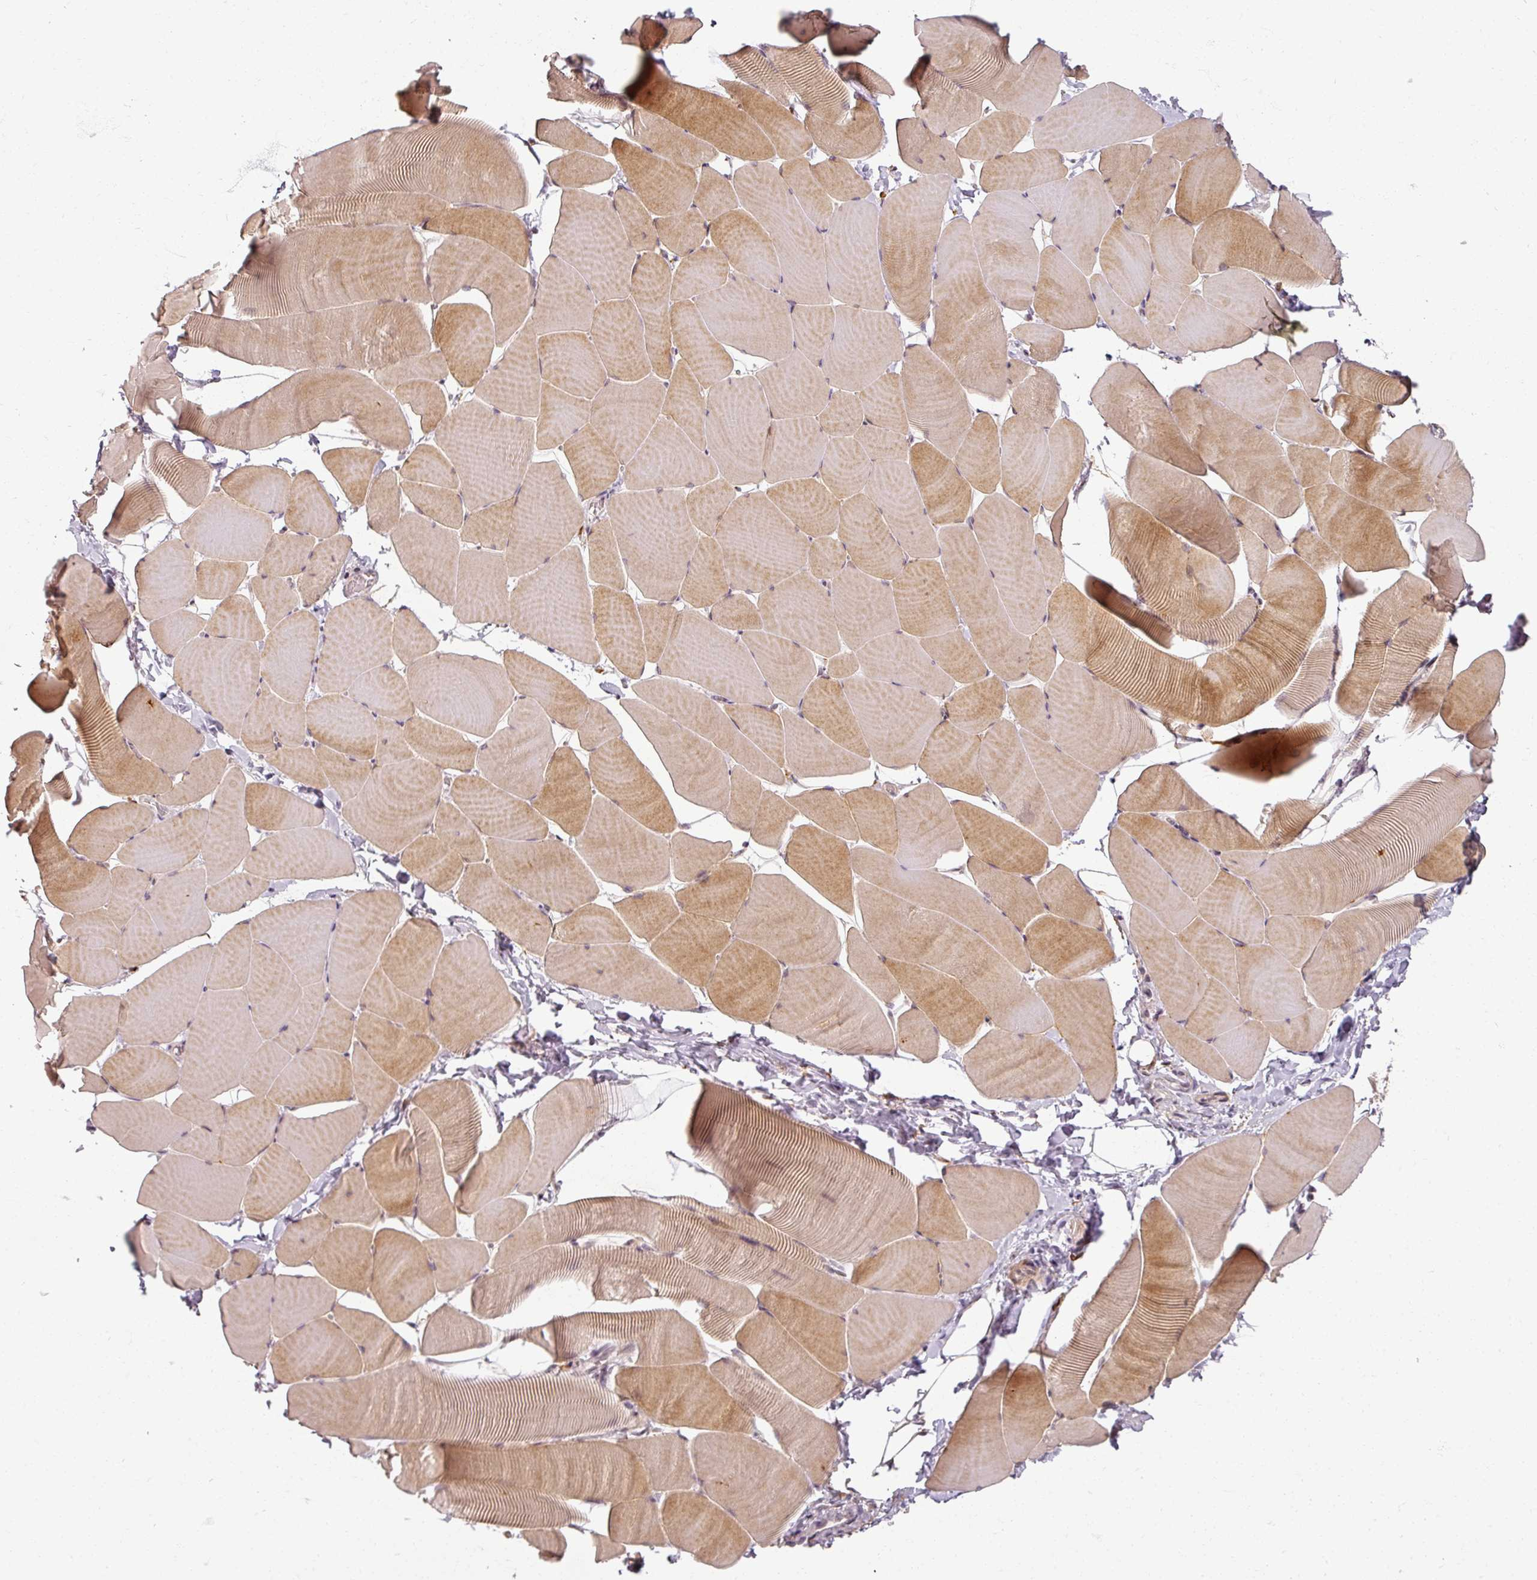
{"staining": {"intensity": "moderate", "quantity": "25%-75%", "location": "cytoplasmic/membranous,nuclear"}, "tissue": "skeletal muscle", "cell_type": "Myocytes", "image_type": "normal", "snomed": [{"axis": "morphology", "description": "Normal tissue, NOS"}, {"axis": "topography", "description": "Skeletal muscle"}], "caption": "Immunohistochemical staining of unremarkable human skeletal muscle exhibits moderate cytoplasmic/membranous,nuclear protein staining in approximately 25%-75% of myocytes.", "gene": "POLR2G", "patient": {"sex": "male", "age": 25}}